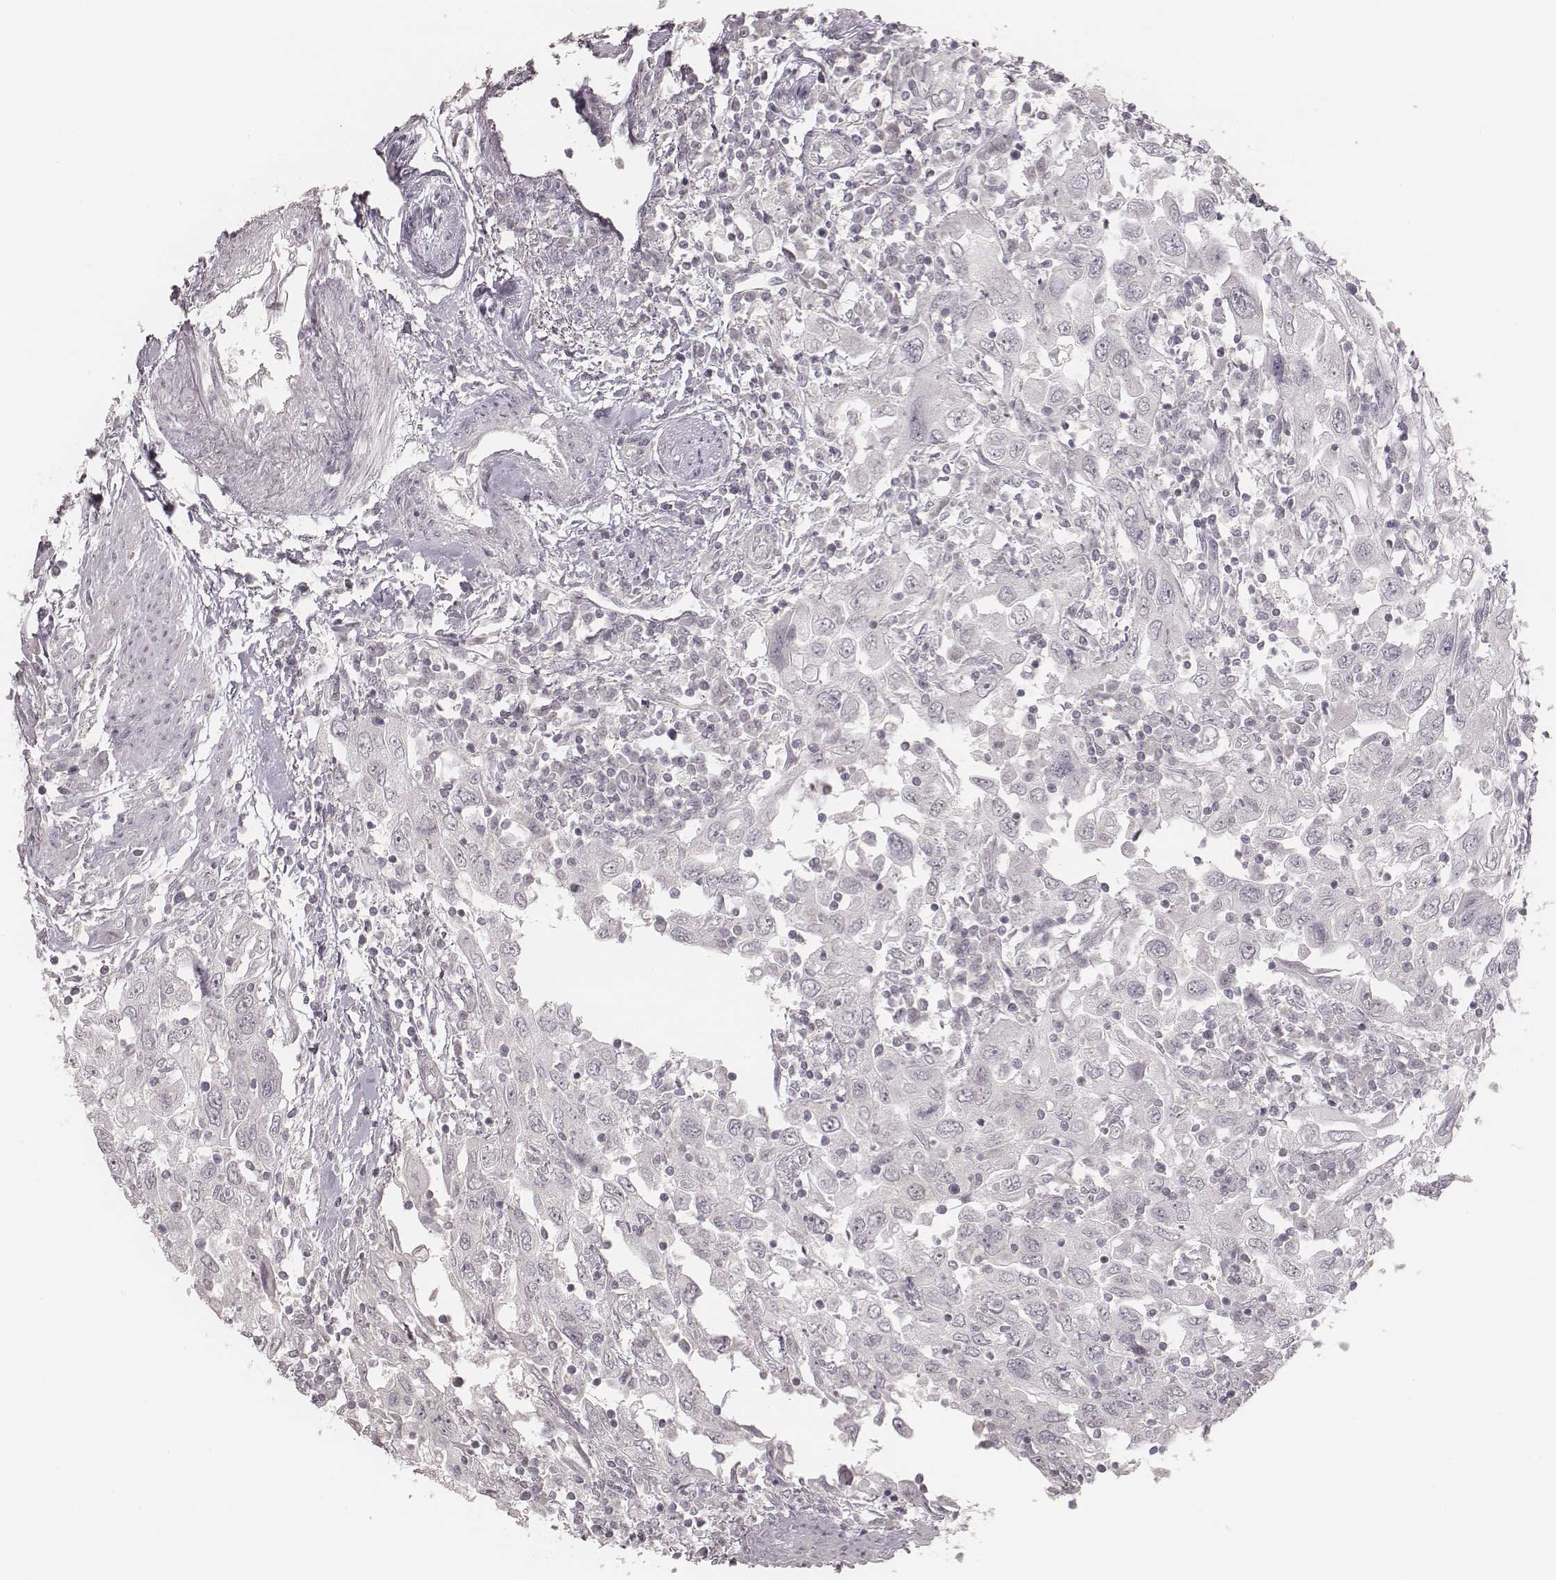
{"staining": {"intensity": "negative", "quantity": "none", "location": "none"}, "tissue": "urothelial cancer", "cell_type": "Tumor cells", "image_type": "cancer", "snomed": [{"axis": "morphology", "description": "Urothelial carcinoma, High grade"}, {"axis": "topography", "description": "Urinary bladder"}], "caption": "IHC photomicrograph of urothelial carcinoma (high-grade) stained for a protein (brown), which exhibits no expression in tumor cells.", "gene": "ACACB", "patient": {"sex": "male", "age": 76}}